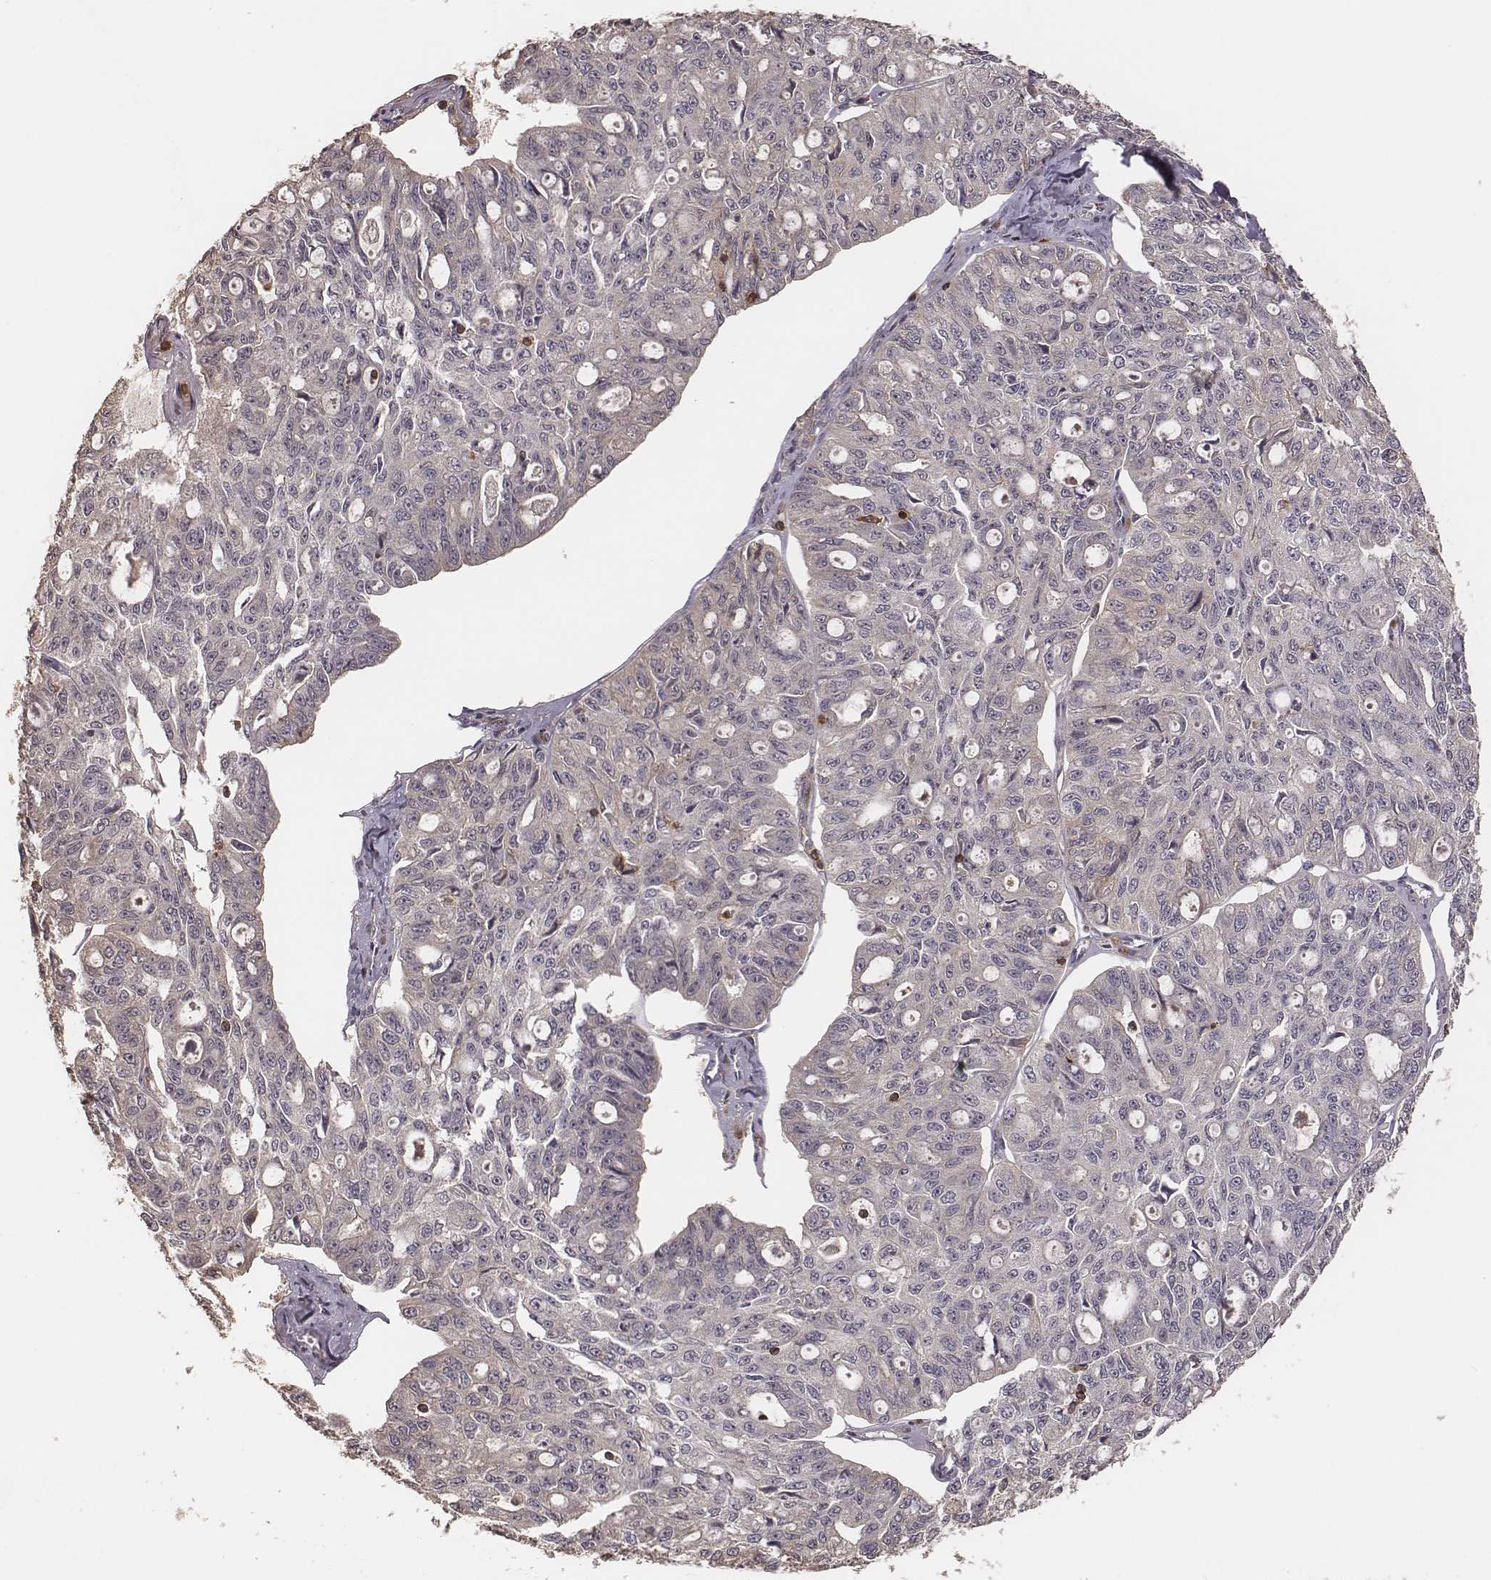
{"staining": {"intensity": "negative", "quantity": "none", "location": "none"}, "tissue": "ovarian cancer", "cell_type": "Tumor cells", "image_type": "cancer", "snomed": [{"axis": "morphology", "description": "Carcinoma, endometroid"}, {"axis": "topography", "description": "Ovary"}], "caption": "Immunohistochemistry of human ovarian cancer (endometroid carcinoma) exhibits no positivity in tumor cells.", "gene": "PILRA", "patient": {"sex": "female", "age": 65}}